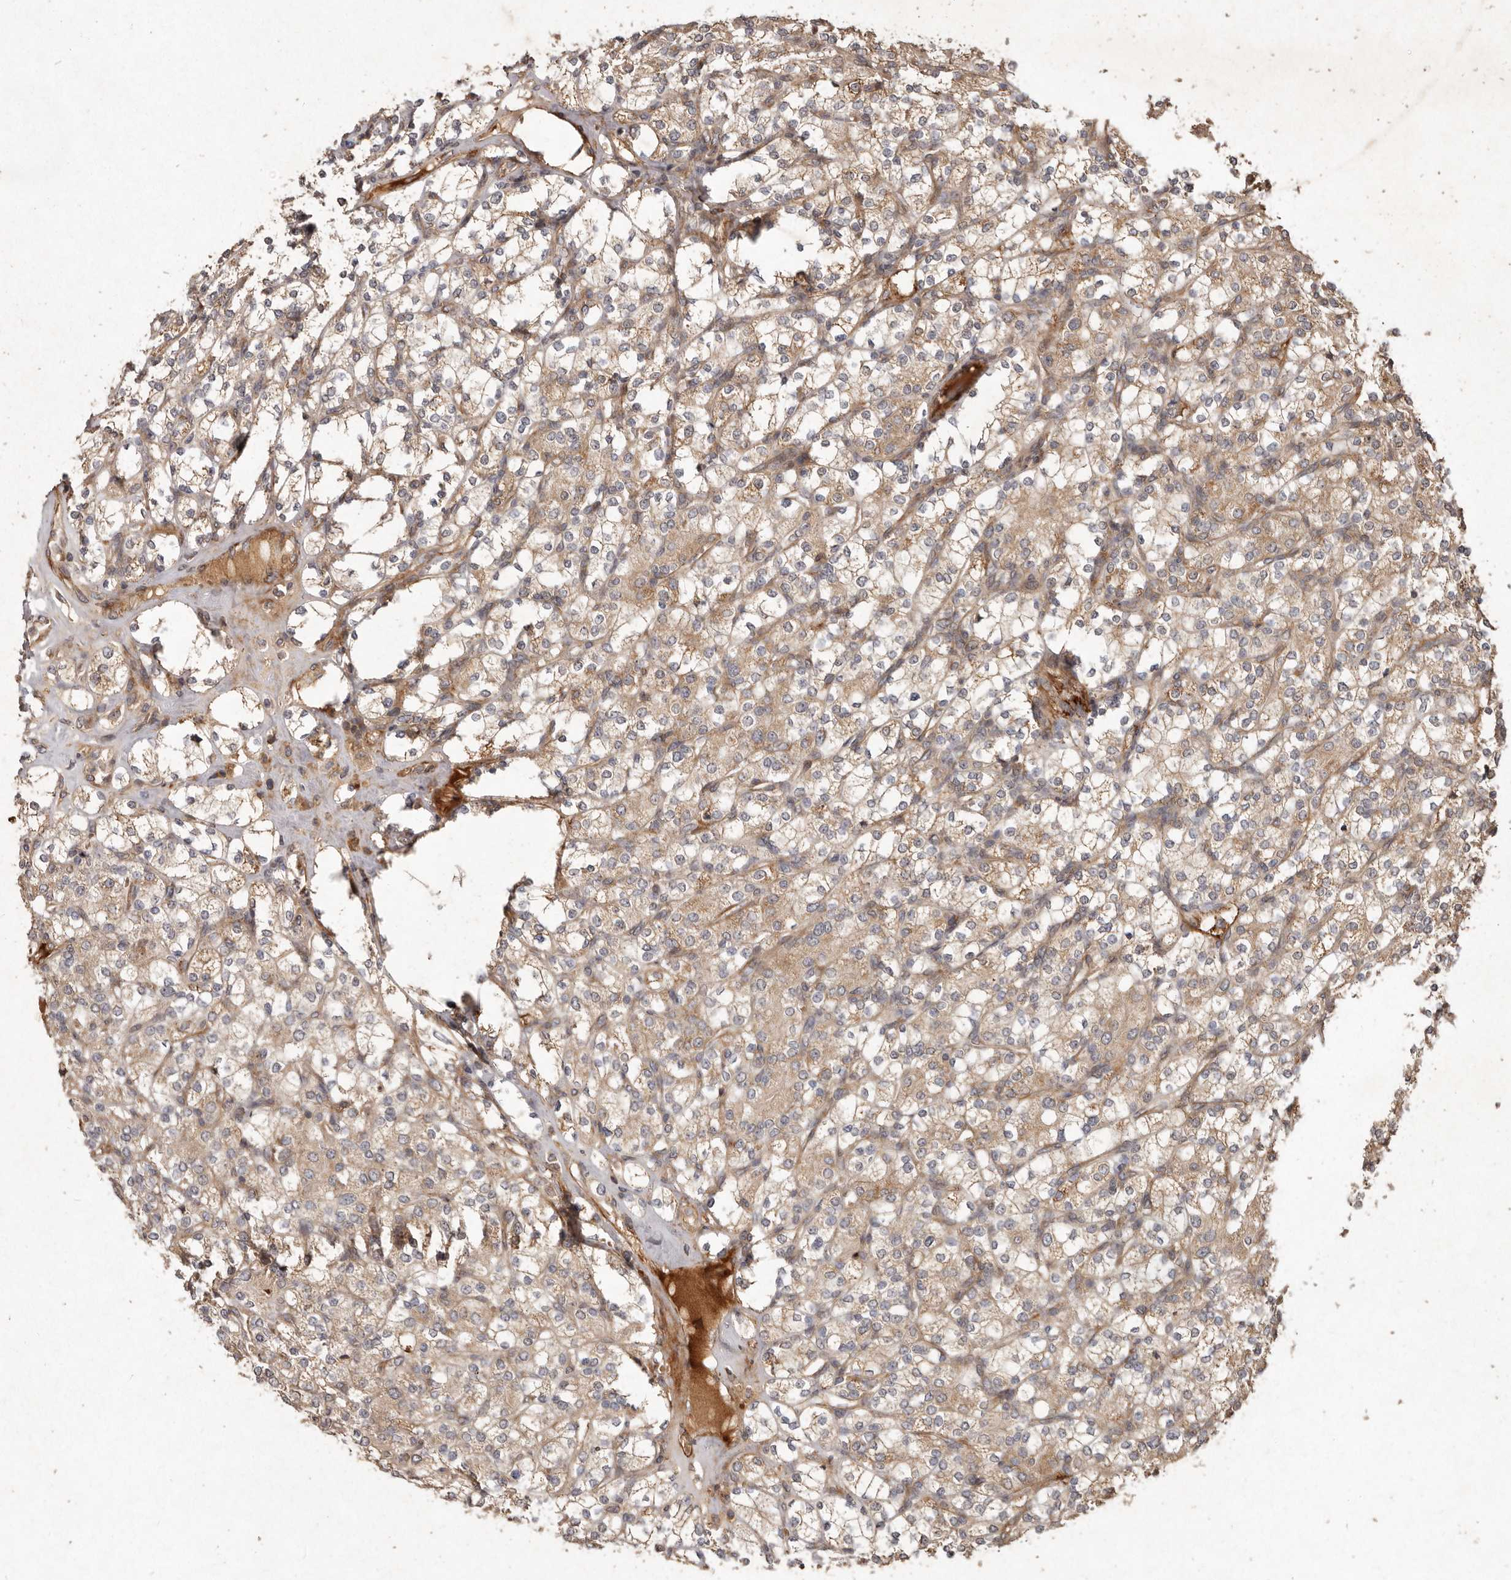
{"staining": {"intensity": "weak", "quantity": ">75%", "location": "cytoplasmic/membranous"}, "tissue": "renal cancer", "cell_type": "Tumor cells", "image_type": "cancer", "snomed": [{"axis": "morphology", "description": "Adenocarcinoma, NOS"}, {"axis": "topography", "description": "Kidney"}], "caption": "A high-resolution micrograph shows immunohistochemistry staining of renal cancer (adenocarcinoma), which reveals weak cytoplasmic/membranous positivity in about >75% of tumor cells.", "gene": "SEMA3A", "patient": {"sex": "male", "age": 77}}